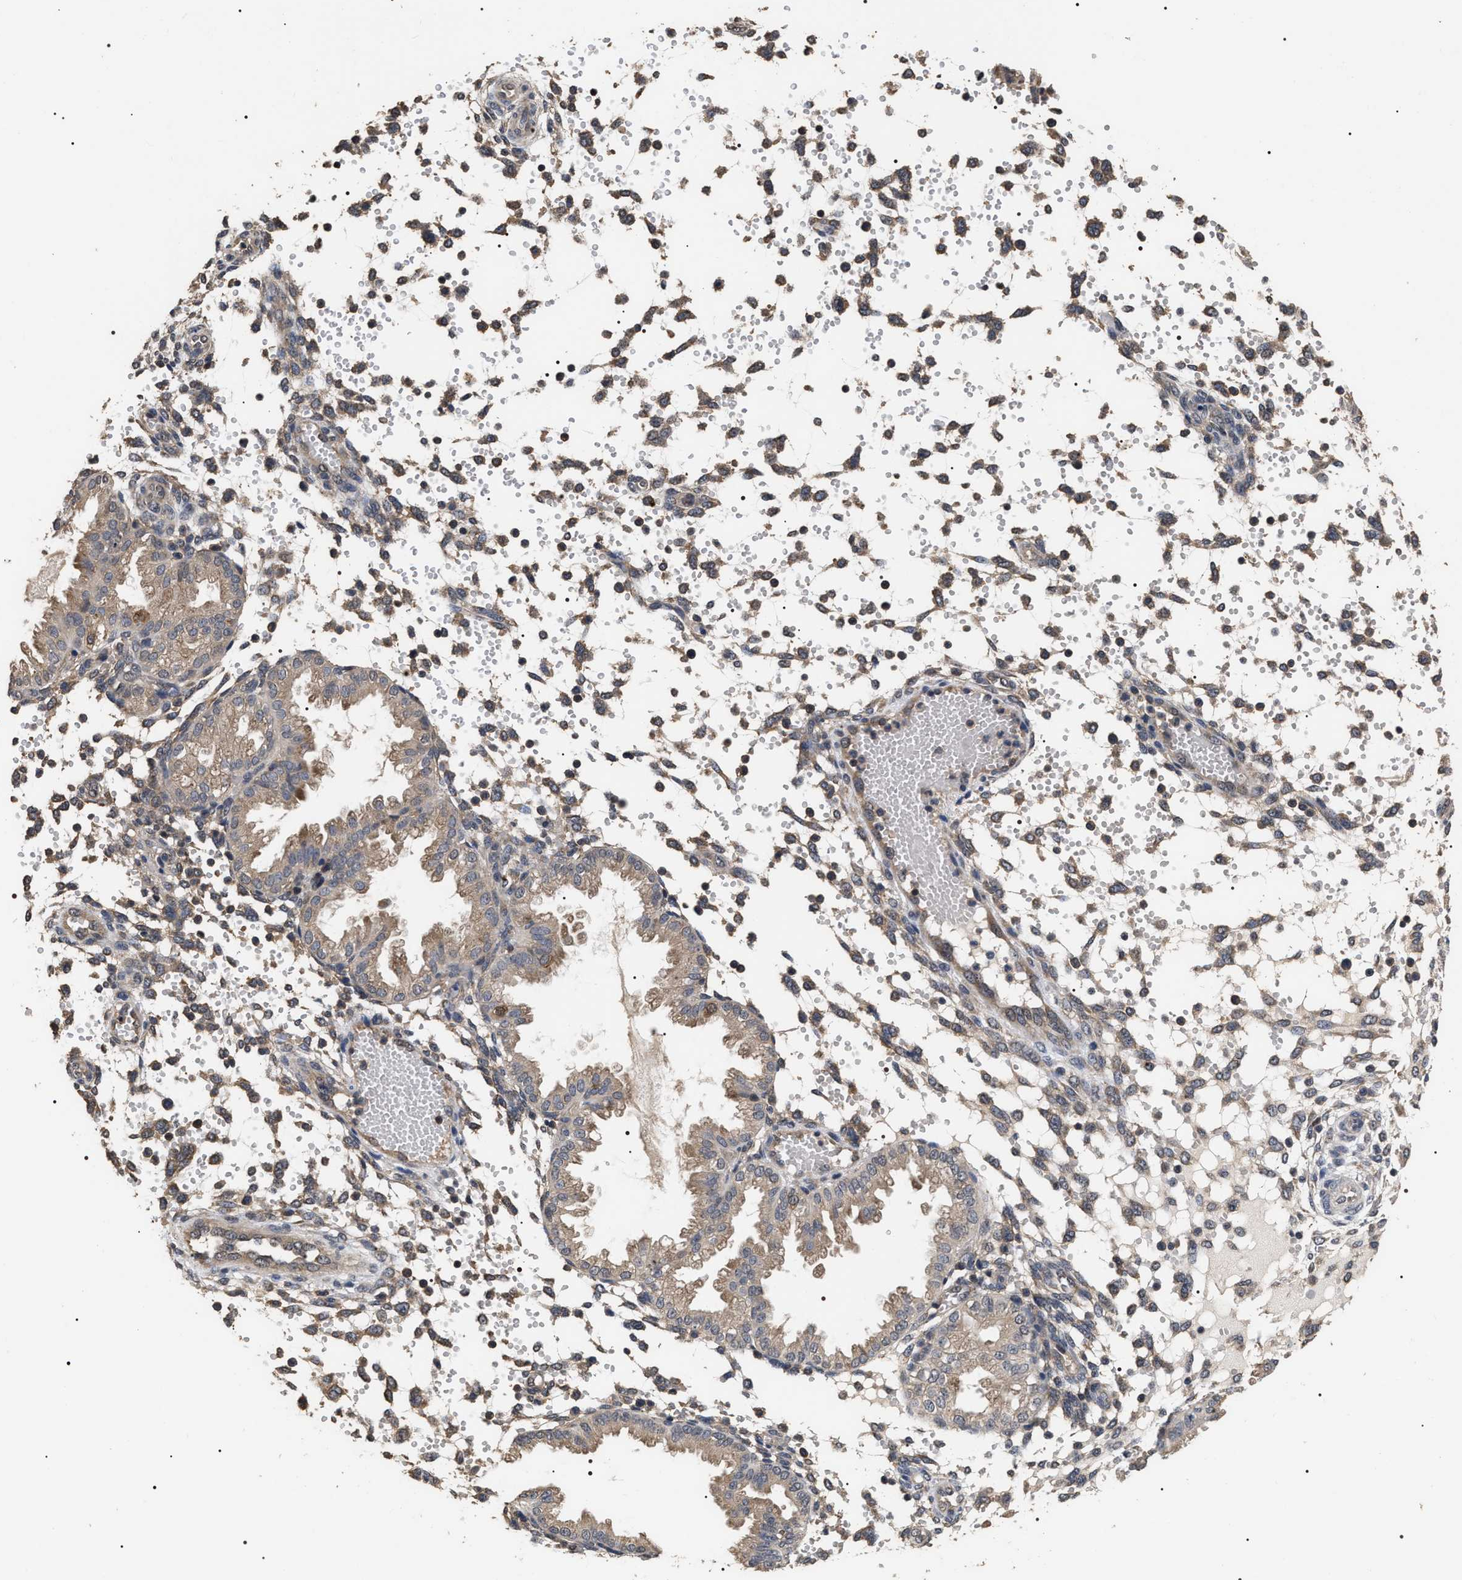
{"staining": {"intensity": "moderate", "quantity": "25%-75%", "location": "cytoplasmic/membranous"}, "tissue": "endometrium", "cell_type": "Cells in endometrial stroma", "image_type": "normal", "snomed": [{"axis": "morphology", "description": "Normal tissue, NOS"}, {"axis": "topography", "description": "Endometrium"}], "caption": "IHC of normal endometrium exhibits medium levels of moderate cytoplasmic/membranous staining in about 25%-75% of cells in endometrial stroma. The staining is performed using DAB (3,3'-diaminobenzidine) brown chromogen to label protein expression. The nuclei are counter-stained blue using hematoxylin.", "gene": "UPF3A", "patient": {"sex": "female", "age": 33}}